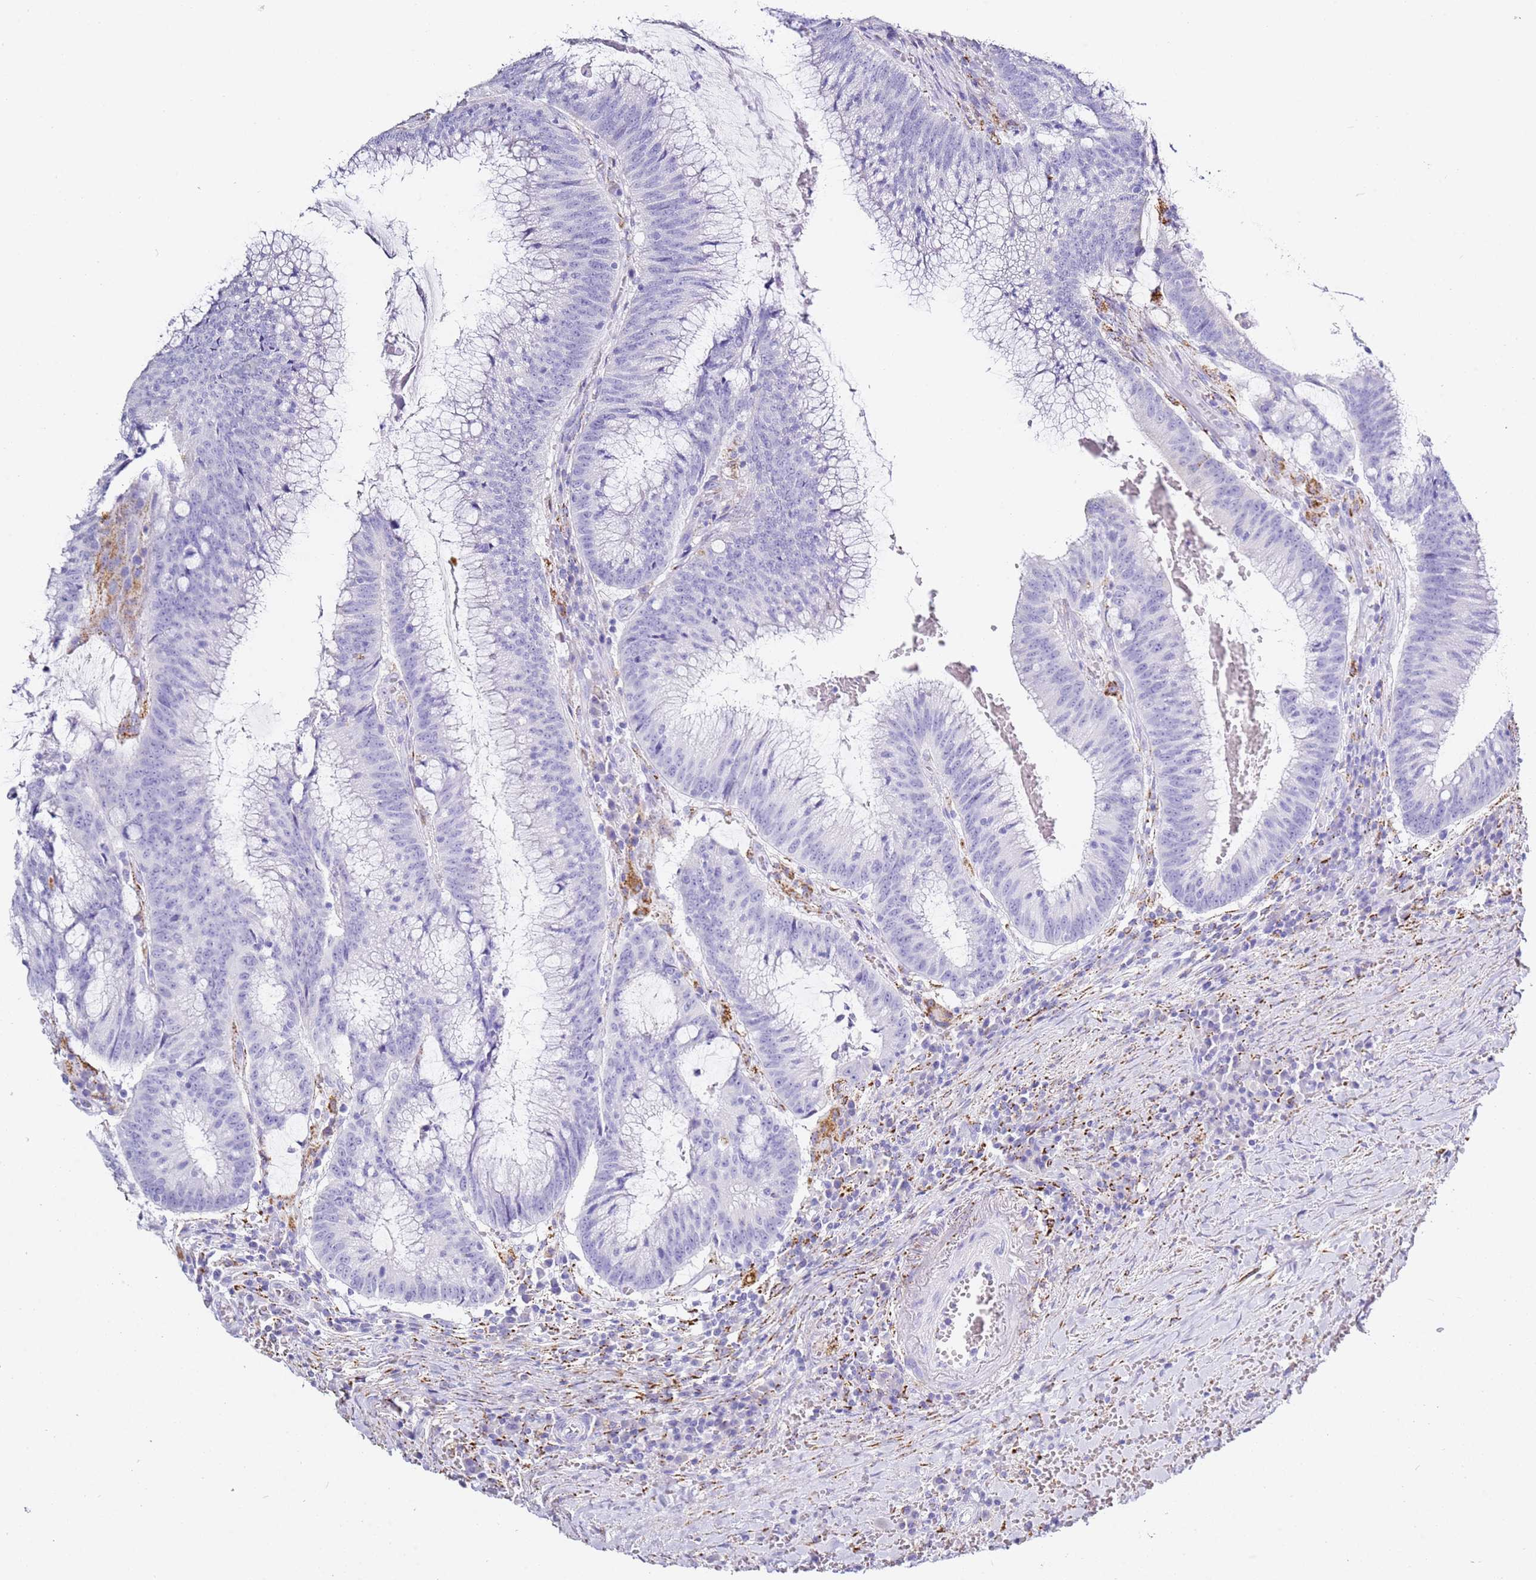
{"staining": {"intensity": "negative", "quantity": "none", "location": "none"}, "tissue": "colorectal cancer", "cell_type": "Tumor cells", "image_type": "cancer", "snomed": [{"axis": "morphology", "description": "Adenocarcinoma, NOS"}, {"axis": "topography", "description": "Rectum"}], "caption": "Immunohistochemical staining of human colorectal cancer (adenocarcinoma) demonstrates no significant expression in tumor cells.", "gene": "PTBP2", "patient": {"sex": "female", "age": 77}}